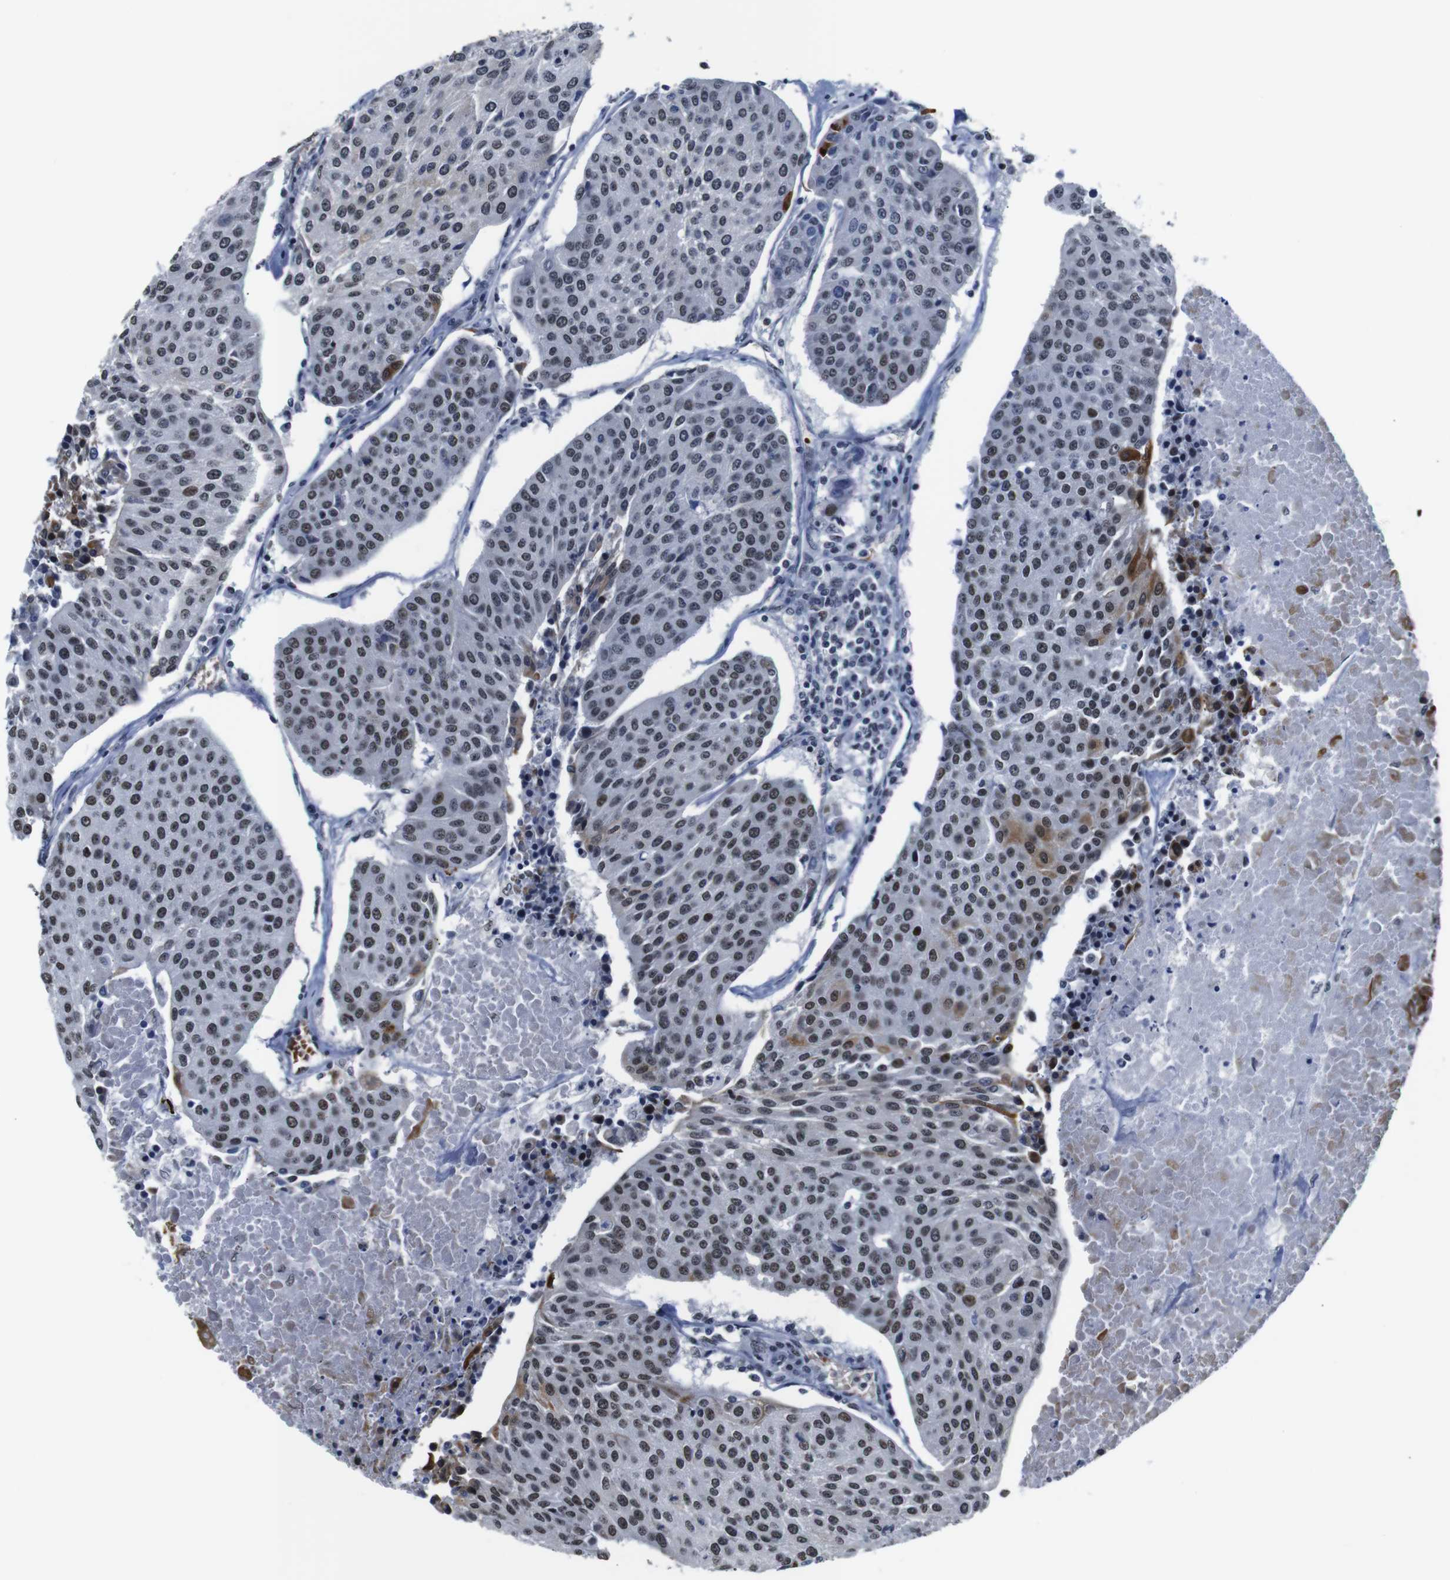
{"staining": {"intensity": "moderate", "quantity": "25%-75%", "location": "cytoplasmic/membranous,nuclear"}, "tissue": "urothelial cancer", "cell_type": "Tumor cells", "image_type": "cancer", "snomed": [{"axis": "morphology", "description": "Urothelial carcinoma, High grade"}, {"axis": "topography", "description": "Urinary bladder"}], "caption": "Immunohistochemistry (IHC) (DAB (3,3'-diaminobenzidine)) staining of urothelial cancer reveals moderate cytoplasmic/membranous and nuclear protein positivity in approximately 25%-75% of tumor cells.", "gene": "ILDR2", "patient": {"sex": "female", "age": 85}}